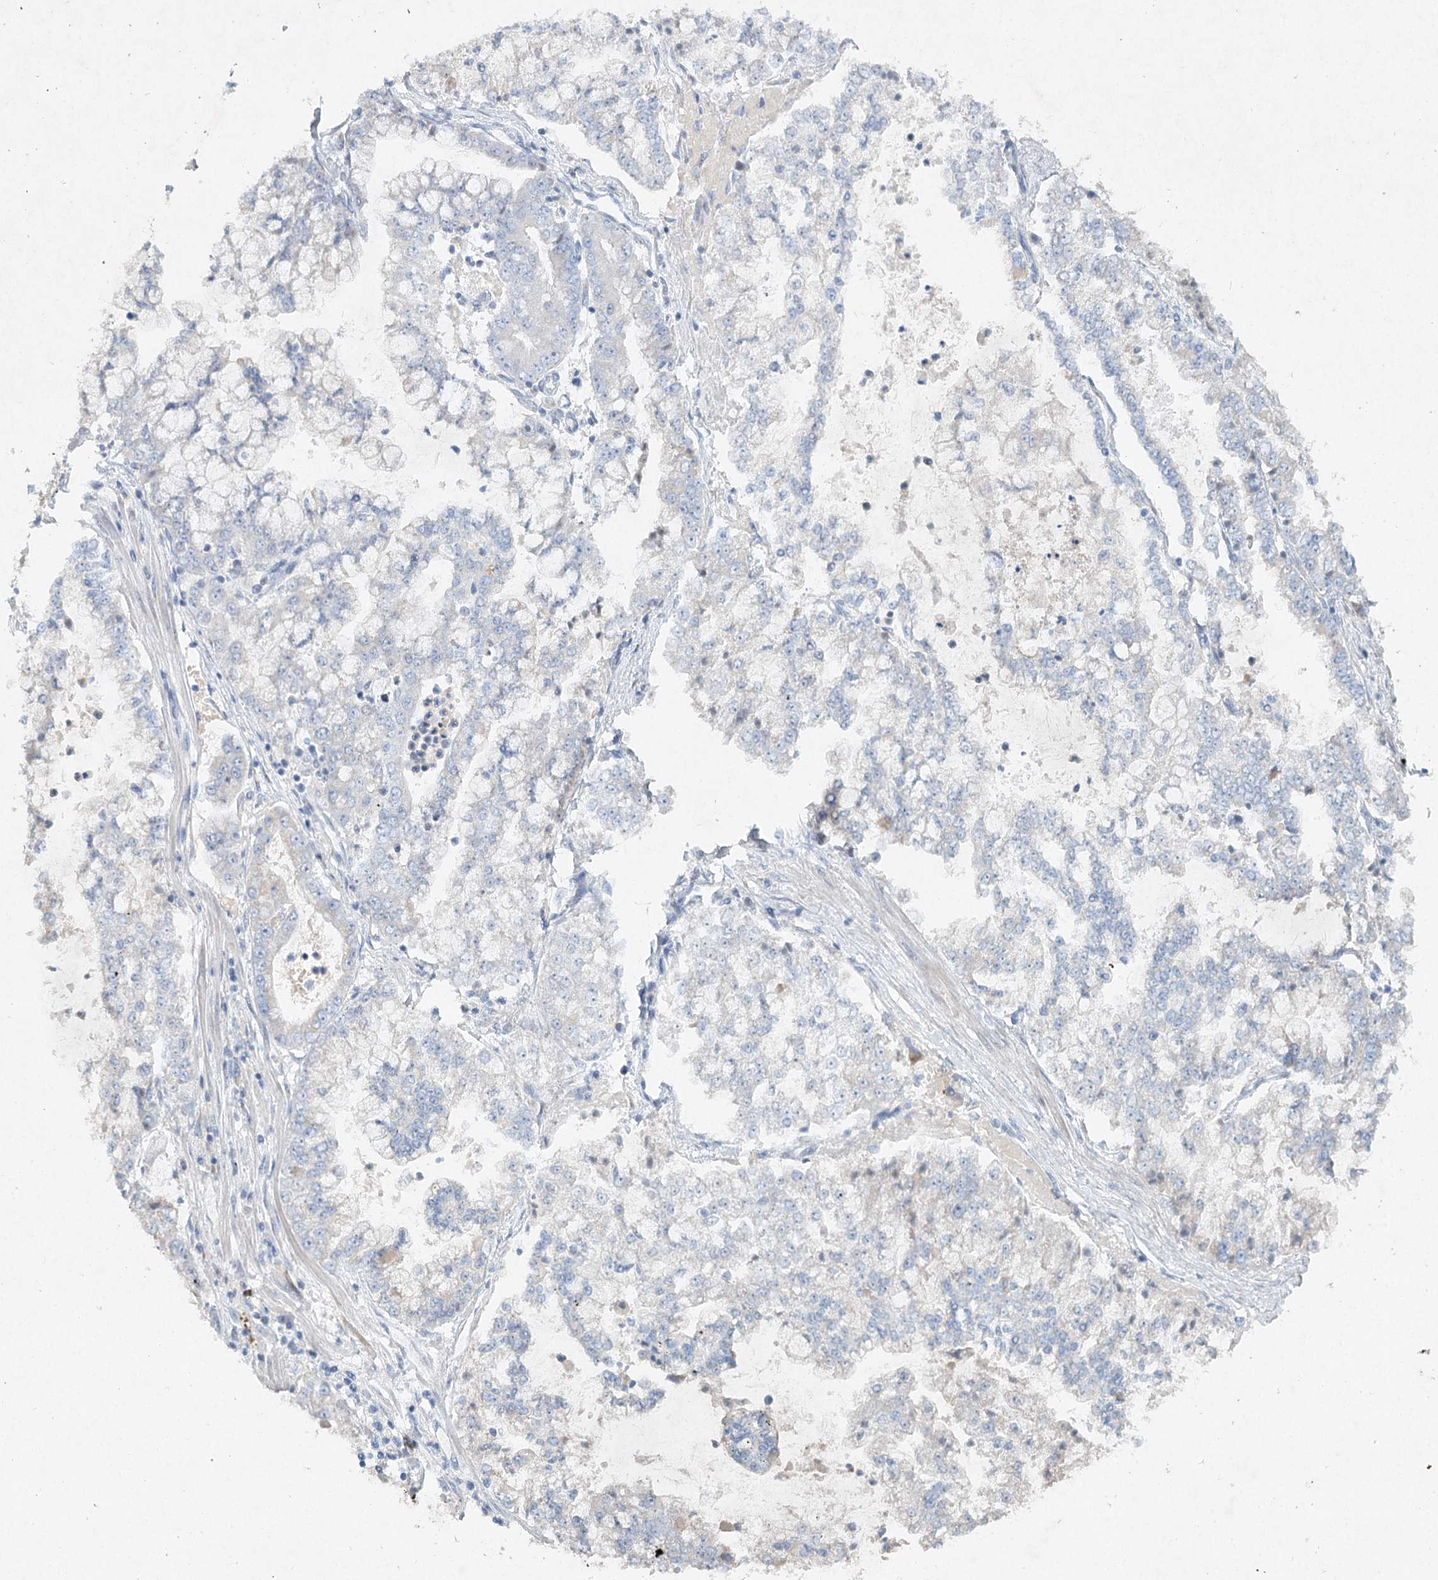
{"staining": {"intensity": "negative", "quantity": "none", "location": "none"}, "tissue": "stomach cancer", "cell_type": "Tumor cells", "image_type": "cancer", "snomed": [{"axis": "morphology", "description": "Adenocarcinoma, NOS"}, {"axis": "topography", "description": "Stomach"}], "caption": "Stomach adenocarcinoma was stained to show a protein in brown. There is no significant expression in tumor cells. The staining is performed using DAB brown chromogen with nuclei counter-stained in using hematoxylin.", "gene": "RFX6", "patient": {"sex": "male", "age": 76}}